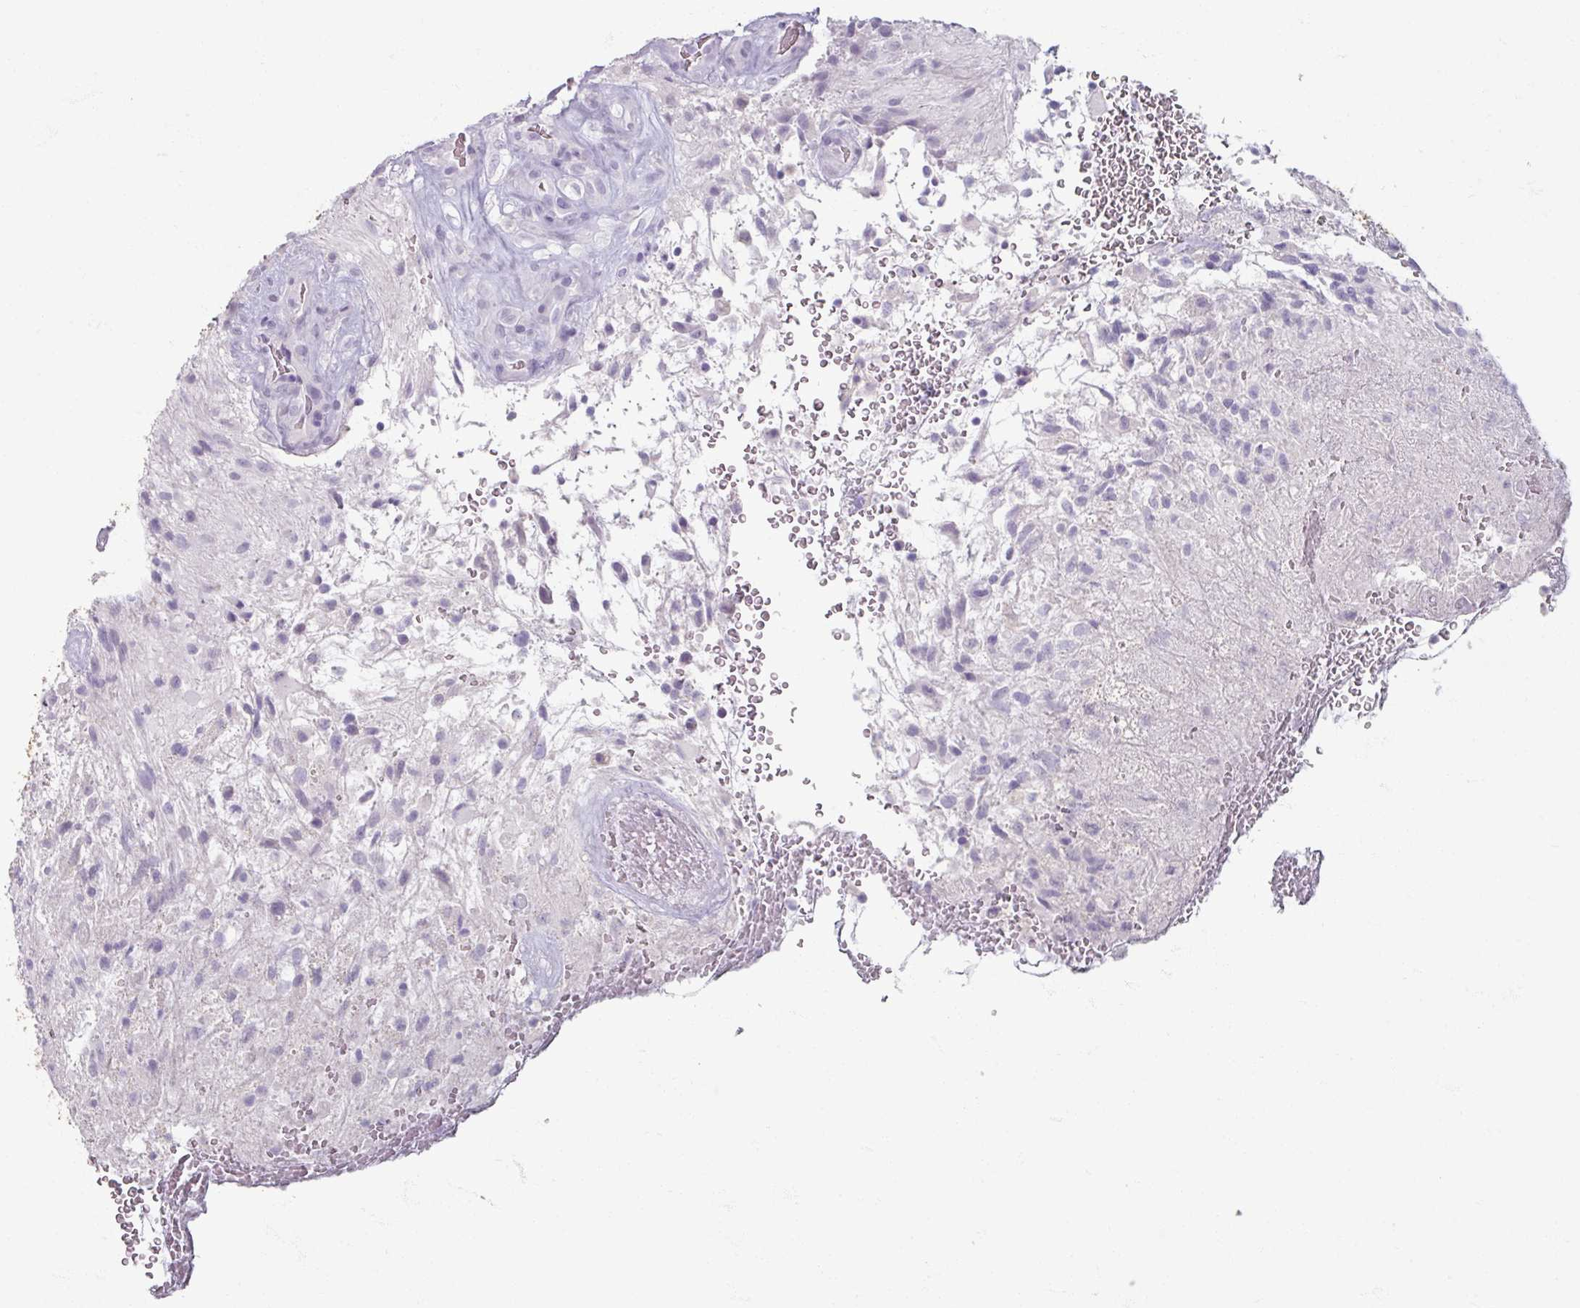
{"staining": {"intensity": "negative", "quantity": "none", "location": "none"}, "tissue": "glioma", "cell_type": "Tumor cells", "image_type": "cancer", "snomed": [{"axis": "morphology", "description": "Glioma, malignant, High grade"}, {"axis": "topography", "description": "Brain"}], "caption": "Immunohistochemical staining of glioma displays no significant positivity in tumor cells.", "gene": "TG", "patient": {"sex": "male", "age": 56}}